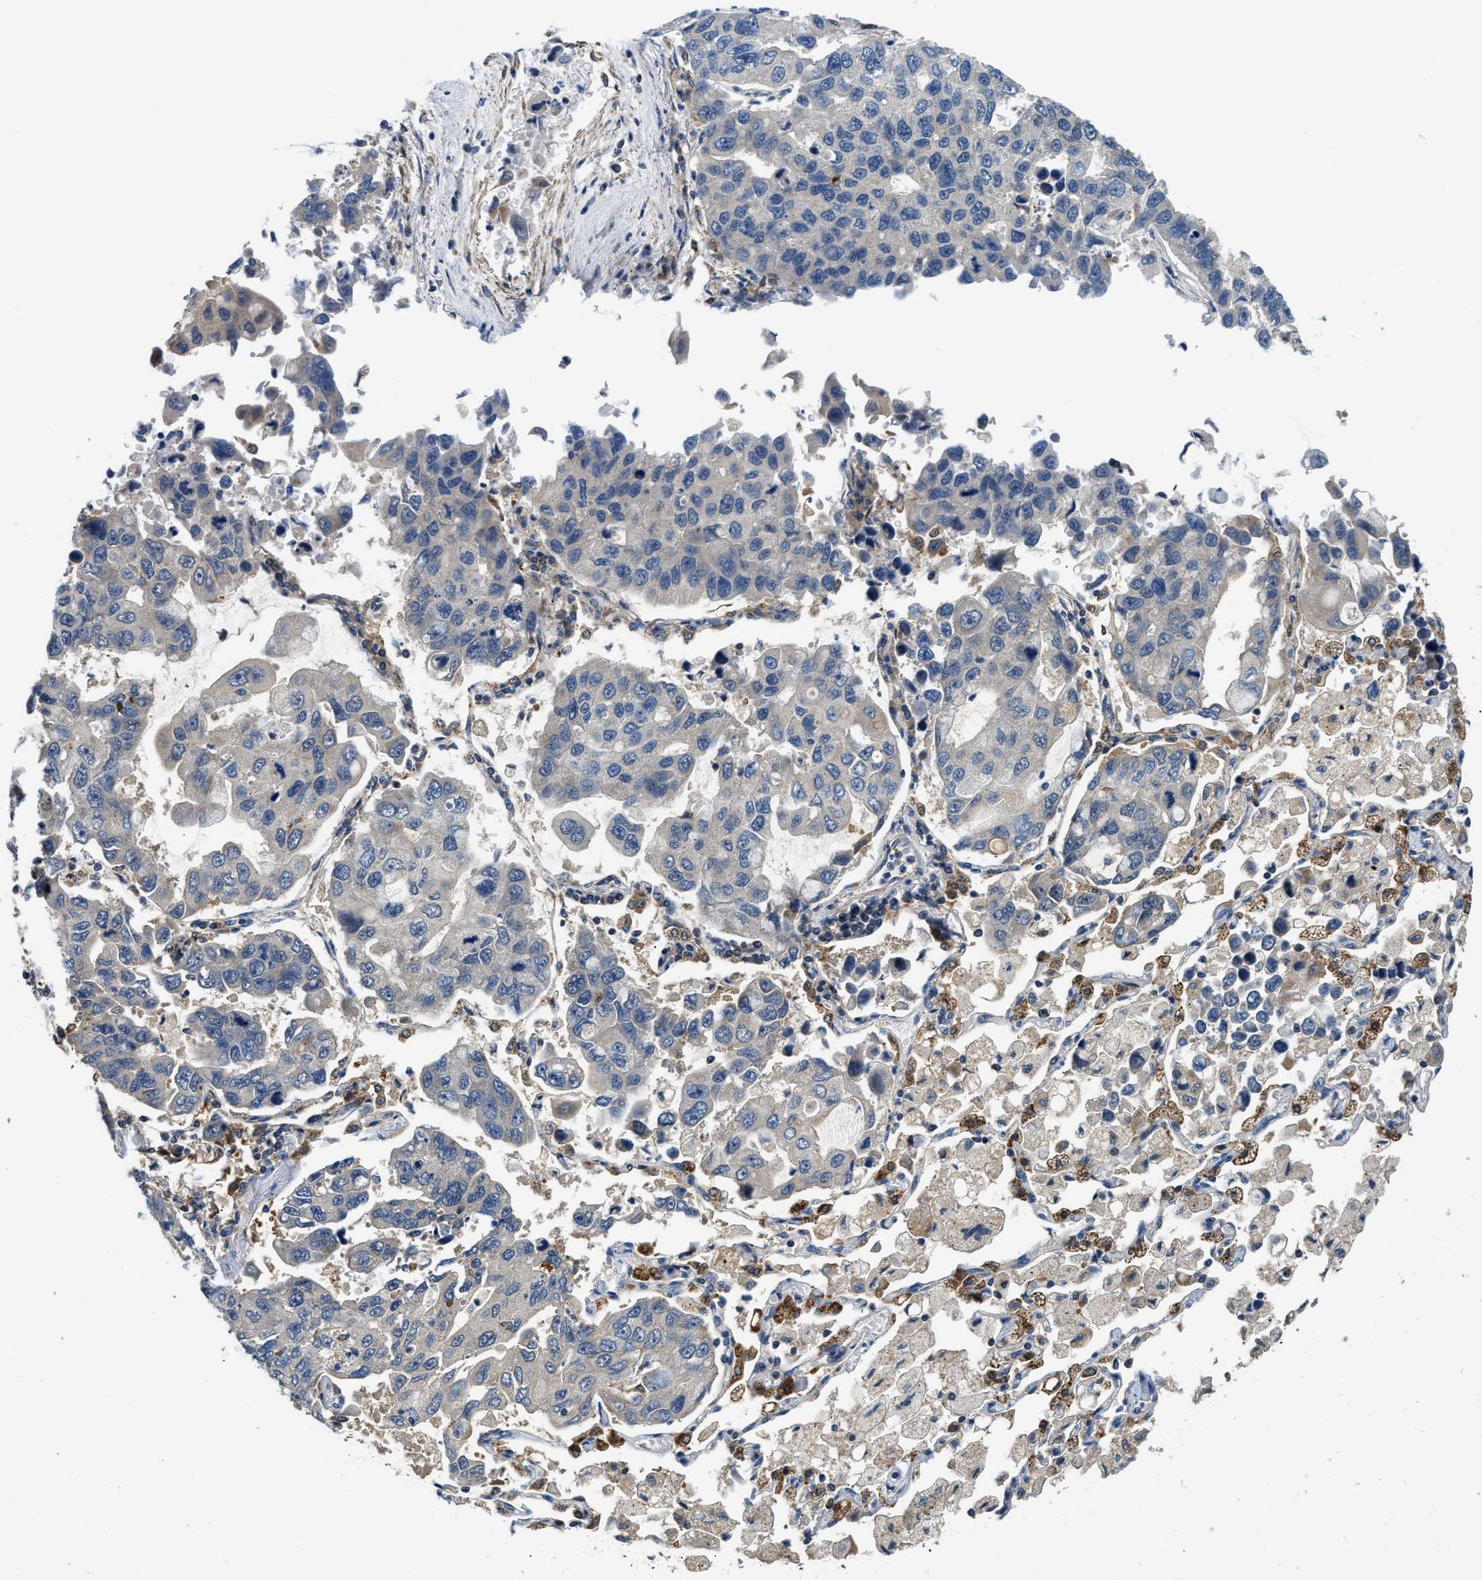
{"staining": {"intensity": "negative", "quantity": "none", "location": "none"}, "tissue": "lung cancer", "cell_type": "Tumor cells", "image_type": "cancer", "snomed": [{"axis": "morphology", "description": "Adenocarcinoma, NOS"}, {"axis": "topography", "description": "Lung"}], "caption": "Photomicrograph shows no significant protein staining in tumor cells of lung cancer.", "gene": "PPA1", "patient": {"sex": "male", "age": 64}}